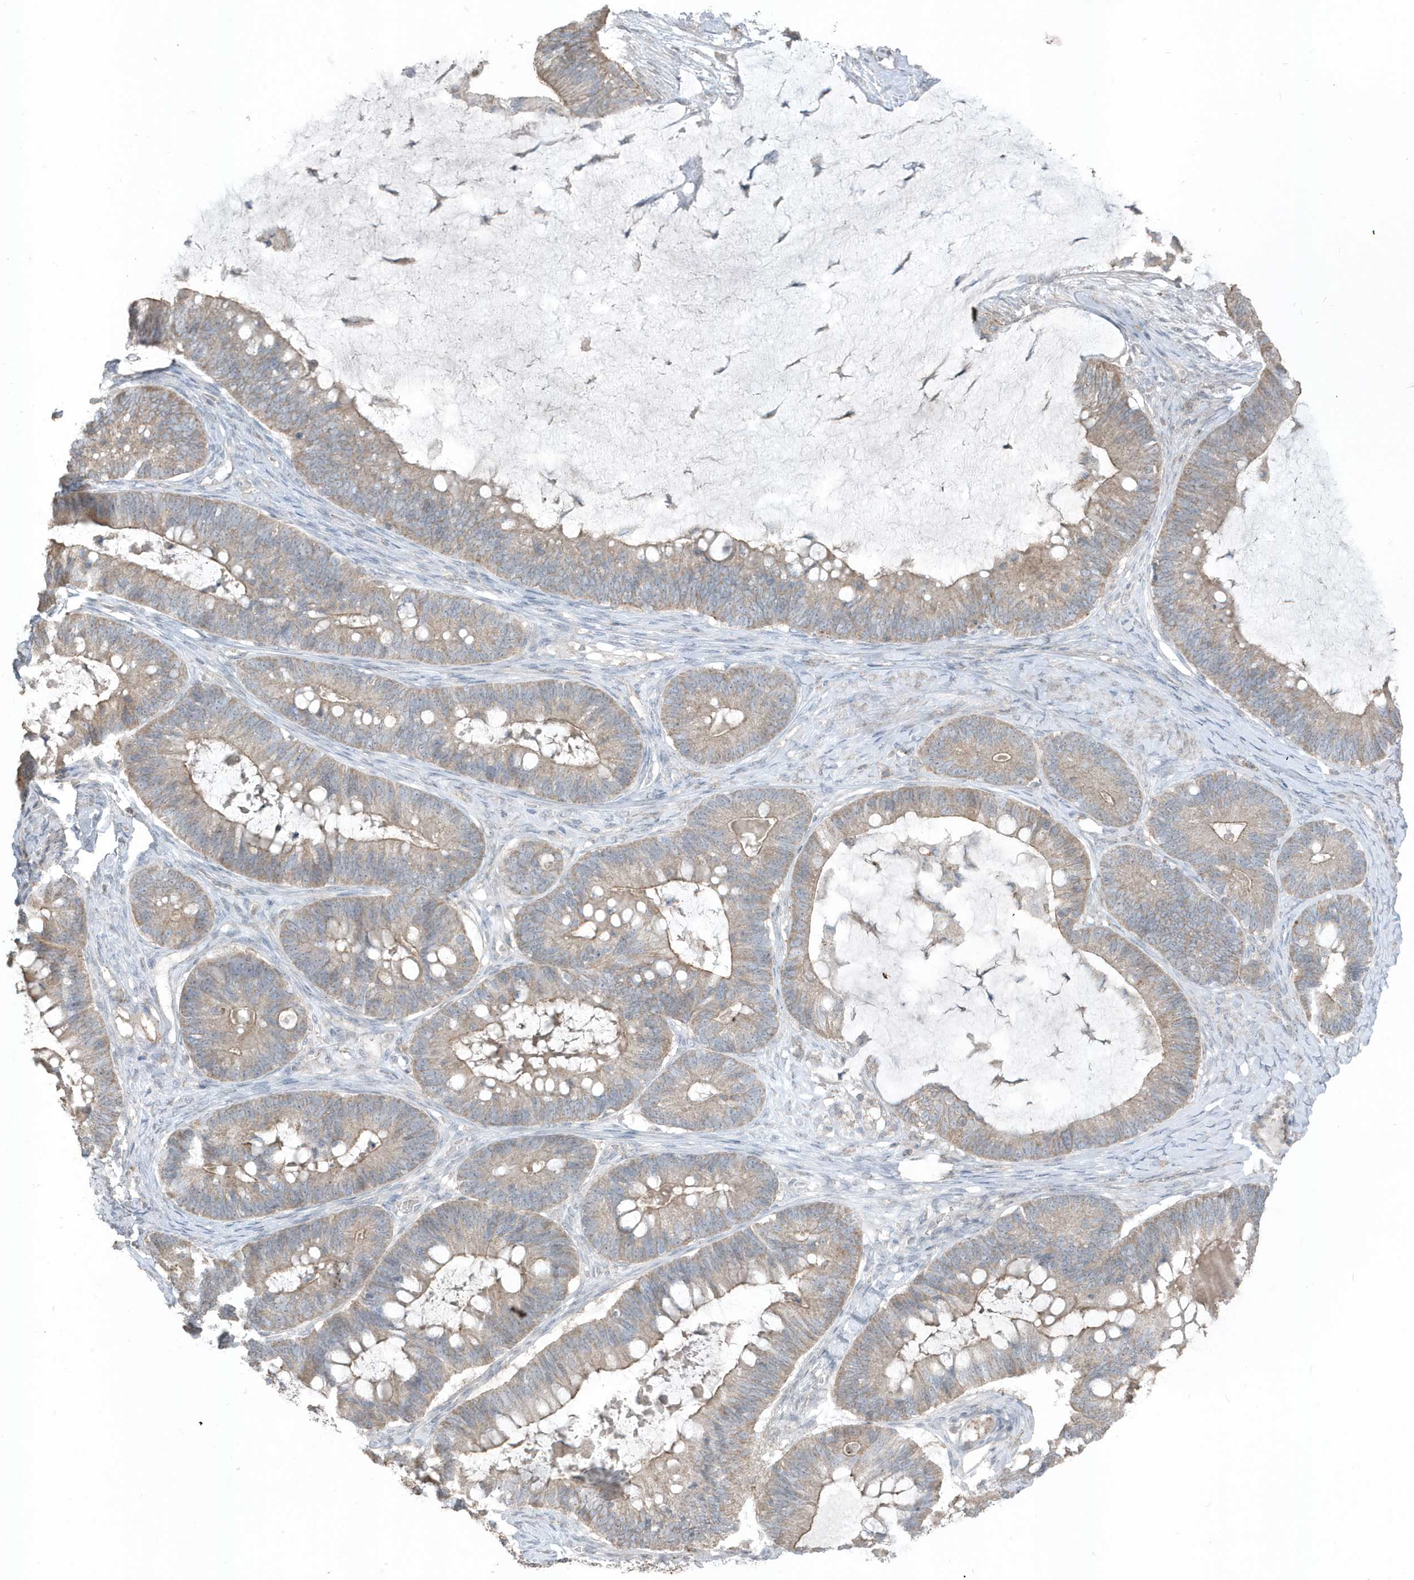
{"staining": {"intensity": "weak", "quantity": "25%-75%", "location": "cytoplasmic/membranous"}, "tissue": "ovarian cancer", "cell_type": "Tumor cells", "image_type": "cancer", "snomed": [{"axis": "morphology", "description": "Cystadenocarcinoma, mucinous, NOS"}, {"axis": "topography", "description": "Ovary"}], "caption": "Brown immunohistochemical staining in ovarian mucinous cystadenocarcinoma exhibits weak cytoplasmic/membranous positivity in about 25%-75% of tumor cells. The staining was performed using DAB (3,3'-diaminobenzidine) to visualize the protein expression in brown, while the nuclei were stained in blue with hematoxylin (Magnification: 20x).", "gene": "ACTC1", "patient": {"sex": "female", "age": 61}}